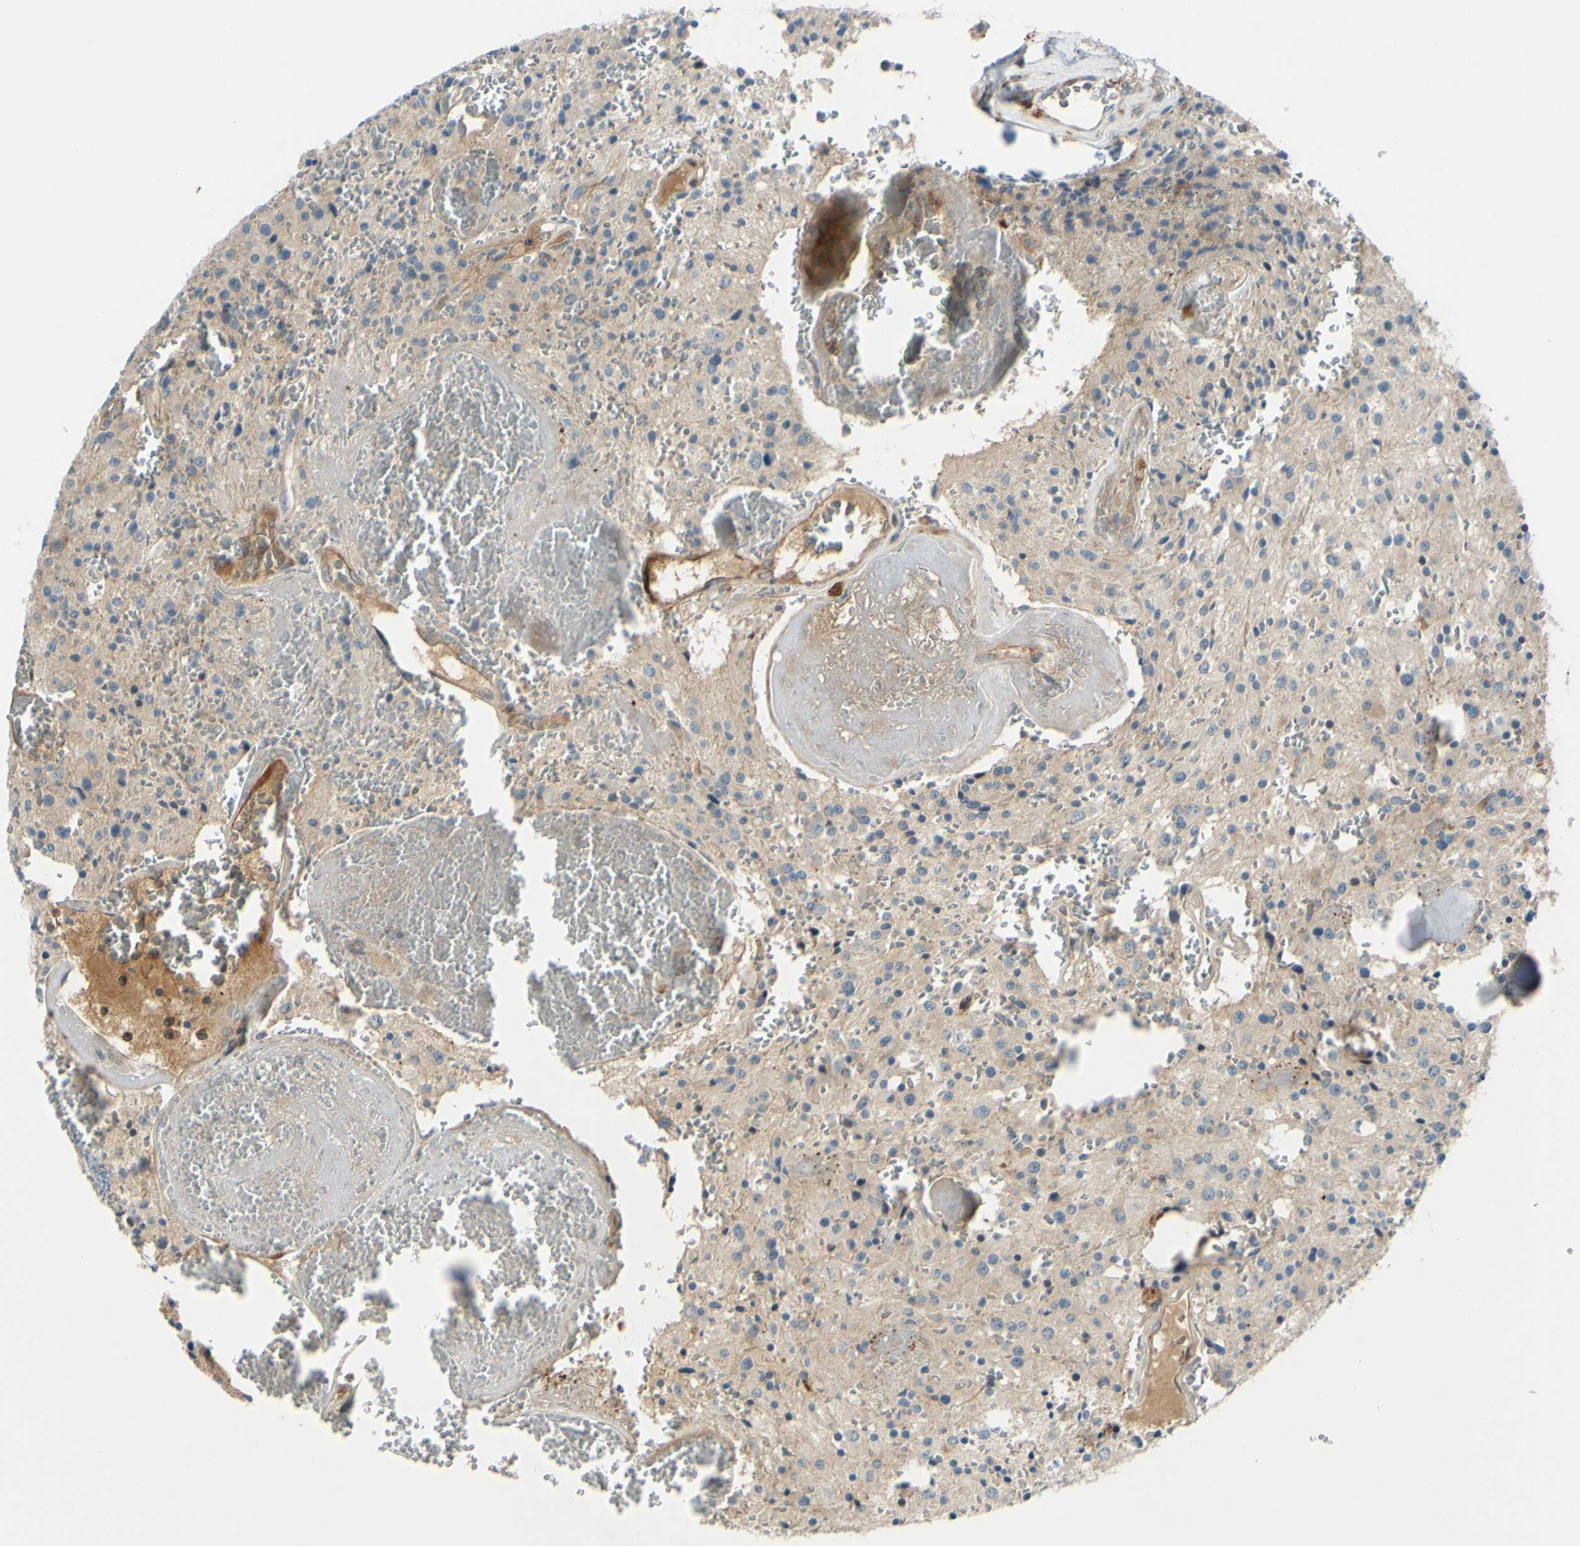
{"staining": {"intensity": "weak", "quantity": "<25%", "location": "cytoplasmic/membranous"}, "tissue": "glioma", "cell_type": "Tumor cells", "image_type": "cancer", "snomed": [{"axis": "morphology", "description": "Glioma, malignant, Low grade"}, {"axis": "topography", "description": "Brain"}], "caption": "Glioma was stained to show a protein in brown. There is no significant expression in tumor cells.", "gene": "ARHGAP1", "patient": {"sex": "male", "age": 58}}